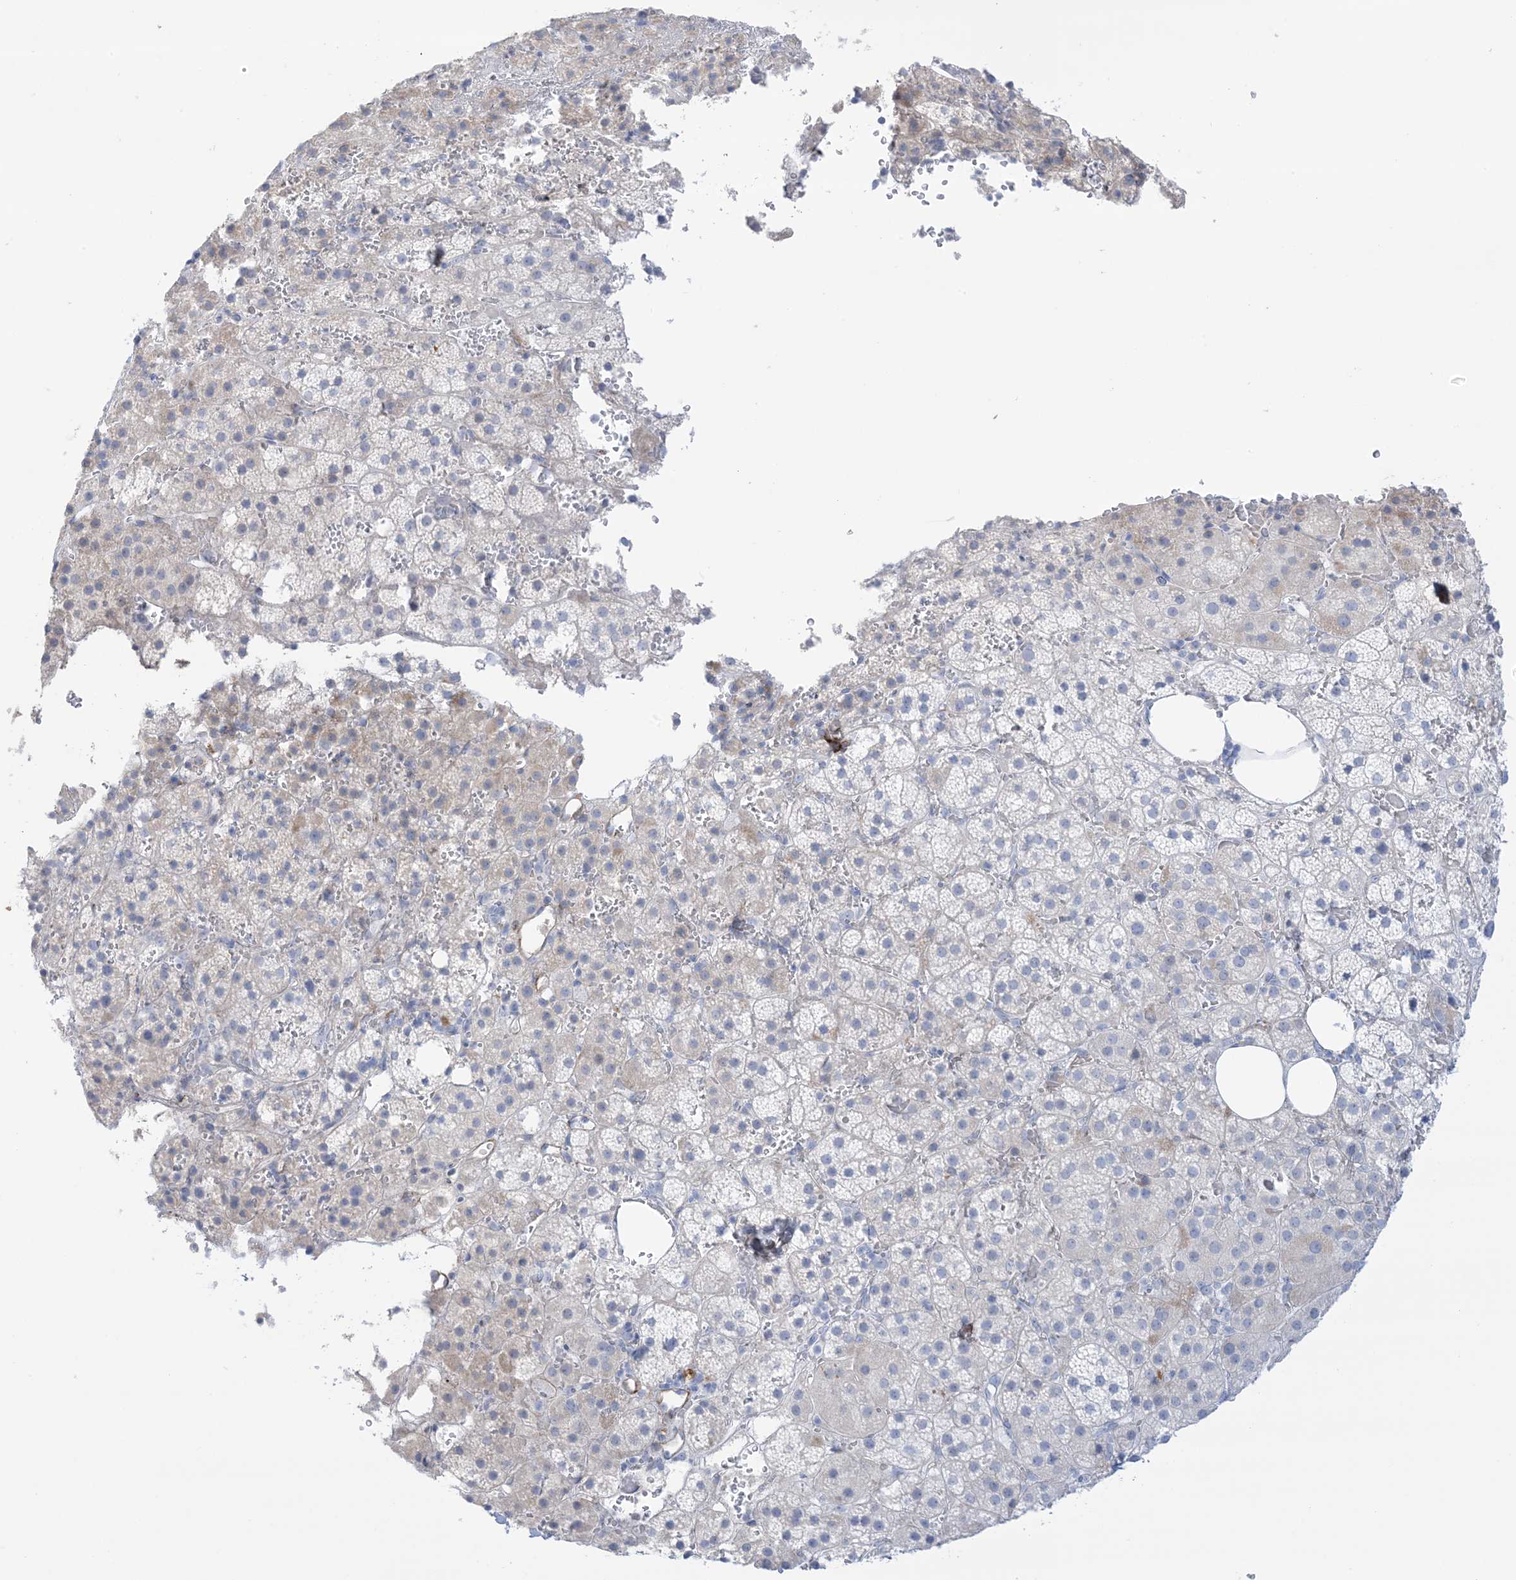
{"staining": {"intensity": "negative", "quantity": "none", "location": "none"}, "tissue": "adrenal gland", "cell_type": "Glandular cells", "image_type": "normal", "snomed": [{"axis": "morphology", "description": "Normal tissue, NOS"}, {"axis": "topography", "description": "Adrenal gland"}], "caption": "Image shows no significant protein expression in glandular cells of unremarkable adrenal gland. (Brightfield microscopy of DAB immunohistochemistry (IHC) at high magnification).", "gene": "ATP11C", "patient": {"sex": "female", "age": 59}}